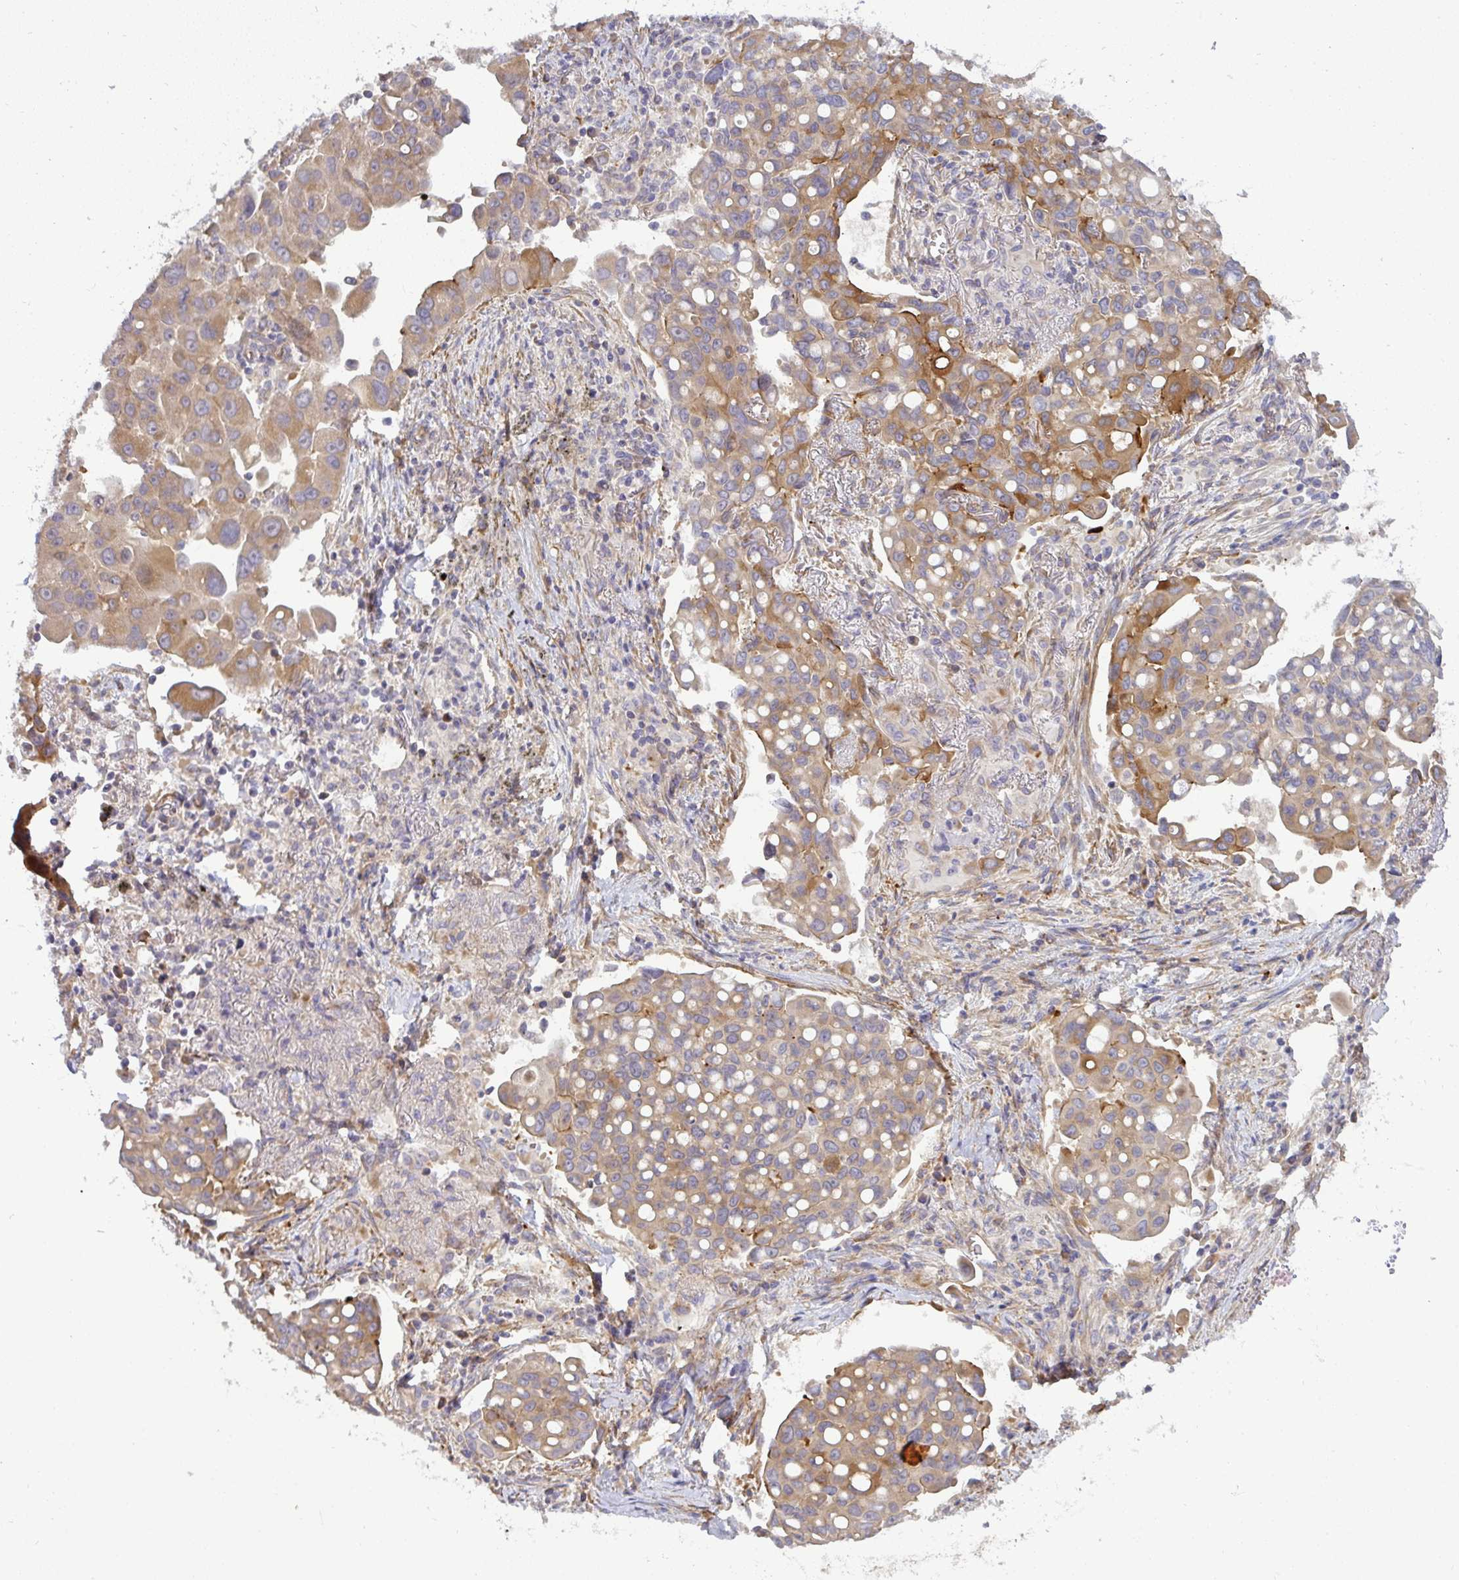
{"staining": {"intensity": "moderate", "quantity": ">75%", "location": "cytoplasmic/membranous"}, "tissue": "lung cancer", "cell_type": "Tumor cells", "image_type": "cancer", "snomed": [{"axis": "morphology", "description": "Adenocarcinoma, NOS"}, {"axis": "topography", "description": "Lung"}], "caption": "Lung adenocarcinoma was stained to show a protein in brown. There is medium levels of moderate cytoplasmic/membranous expression in about >75% of tumor cells. Immunohistochemistry stains the protein of interest in brown and the nuclei are stained blue.", "gene": "B4GALT6", "patient": {"sex": "male", "age": 68}}